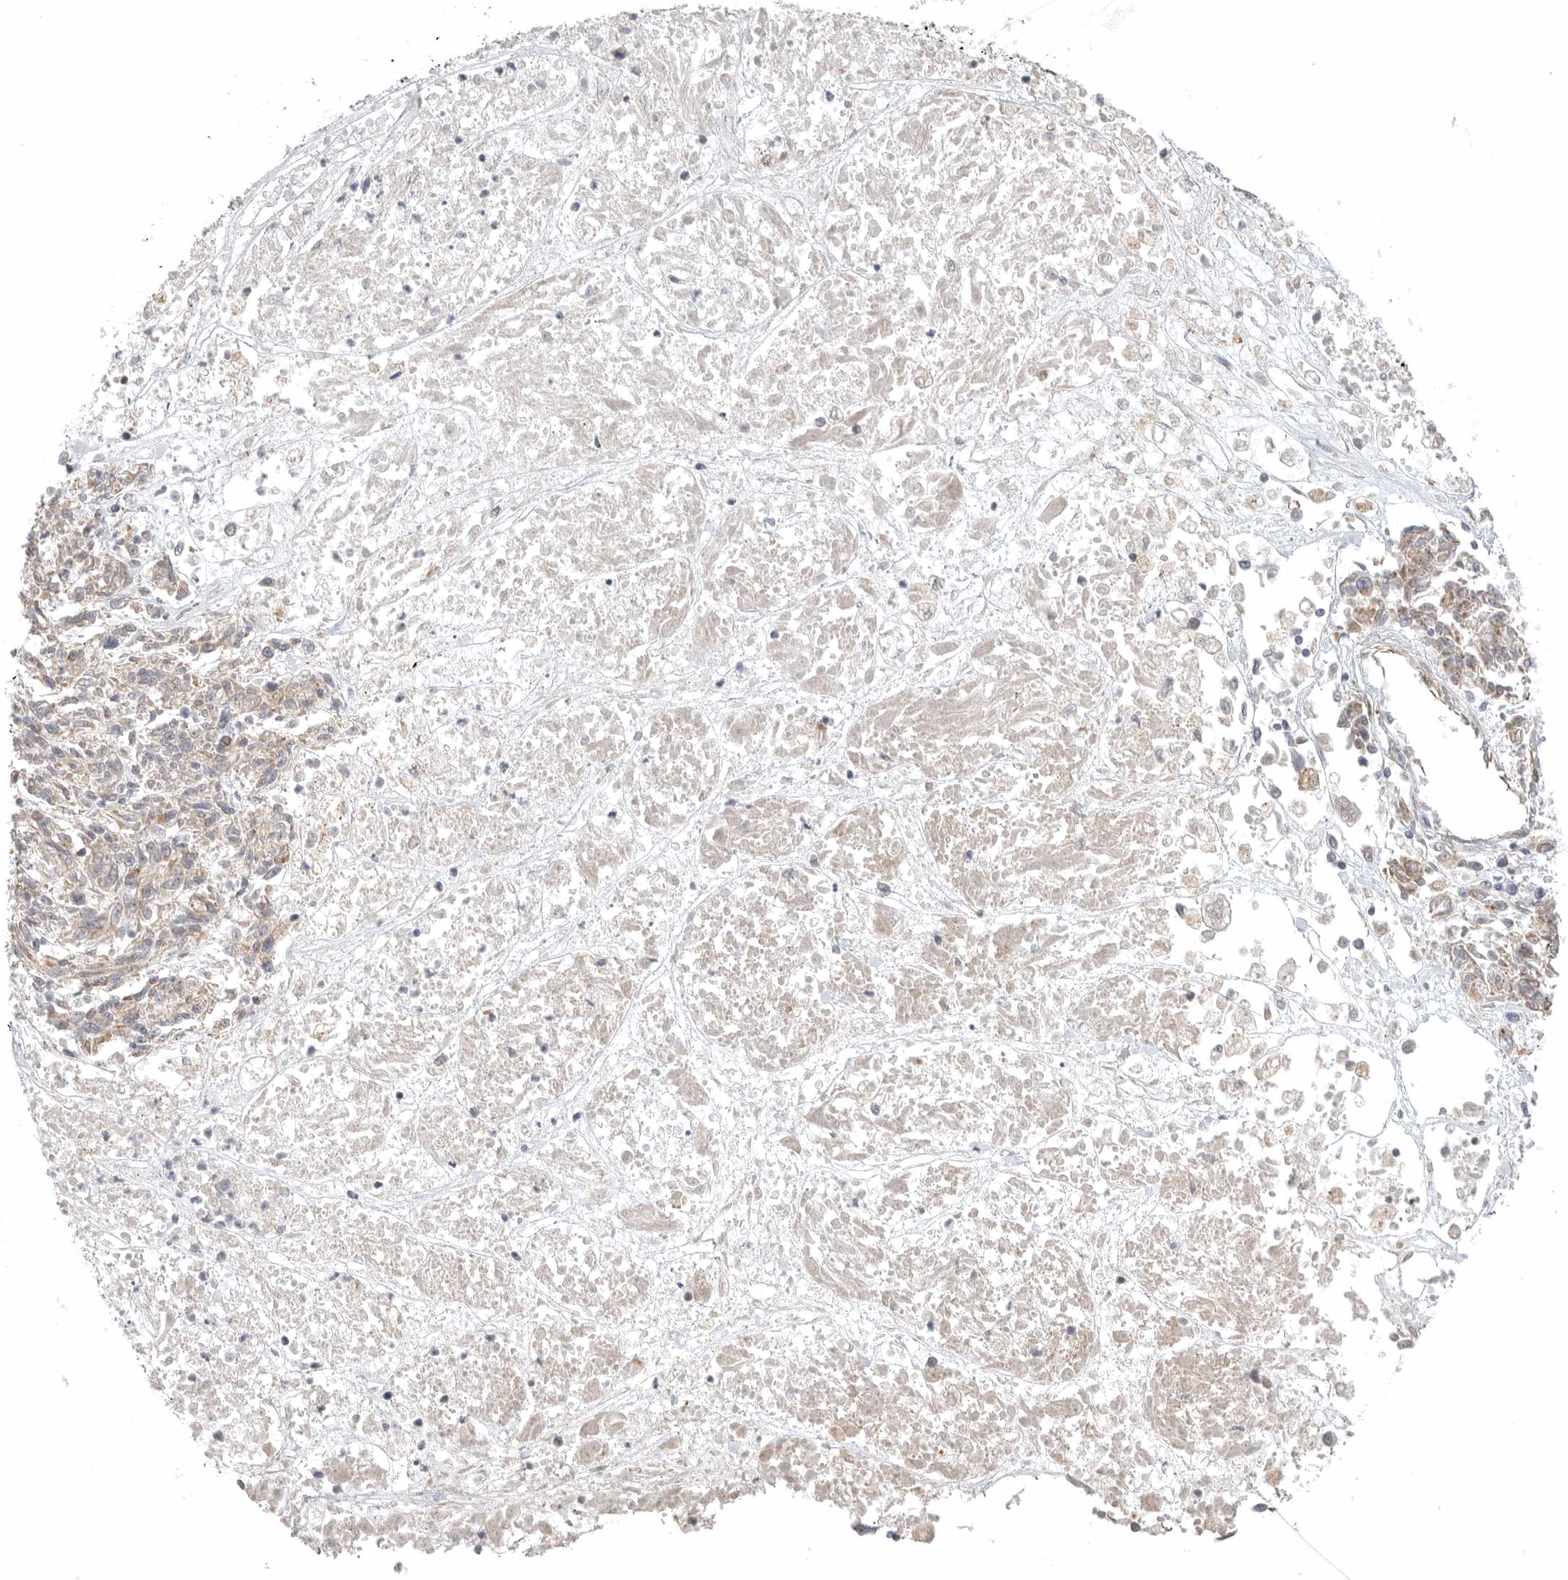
{"staining": {"intensity": "negative", "quantity": "none", "location": "none"}, "tissue": "melanoma", "cell_type": "Tumor cells", "image_type": "cancer", "snomed": [{"axis": "morphology", "description": "Malignant melanoma, NOS"}, {"axis": "topography", "description": "Skin"}], "caption": "A histopathology image of melanoma stained for a protein reveals no brown staining in tumor cells. The staining is performed using DAB brown chromogen with nuclei counter-stained in using hematoxylin.", "gene": "LONRF1", "patient": {"sex": "male", "age": 53}}